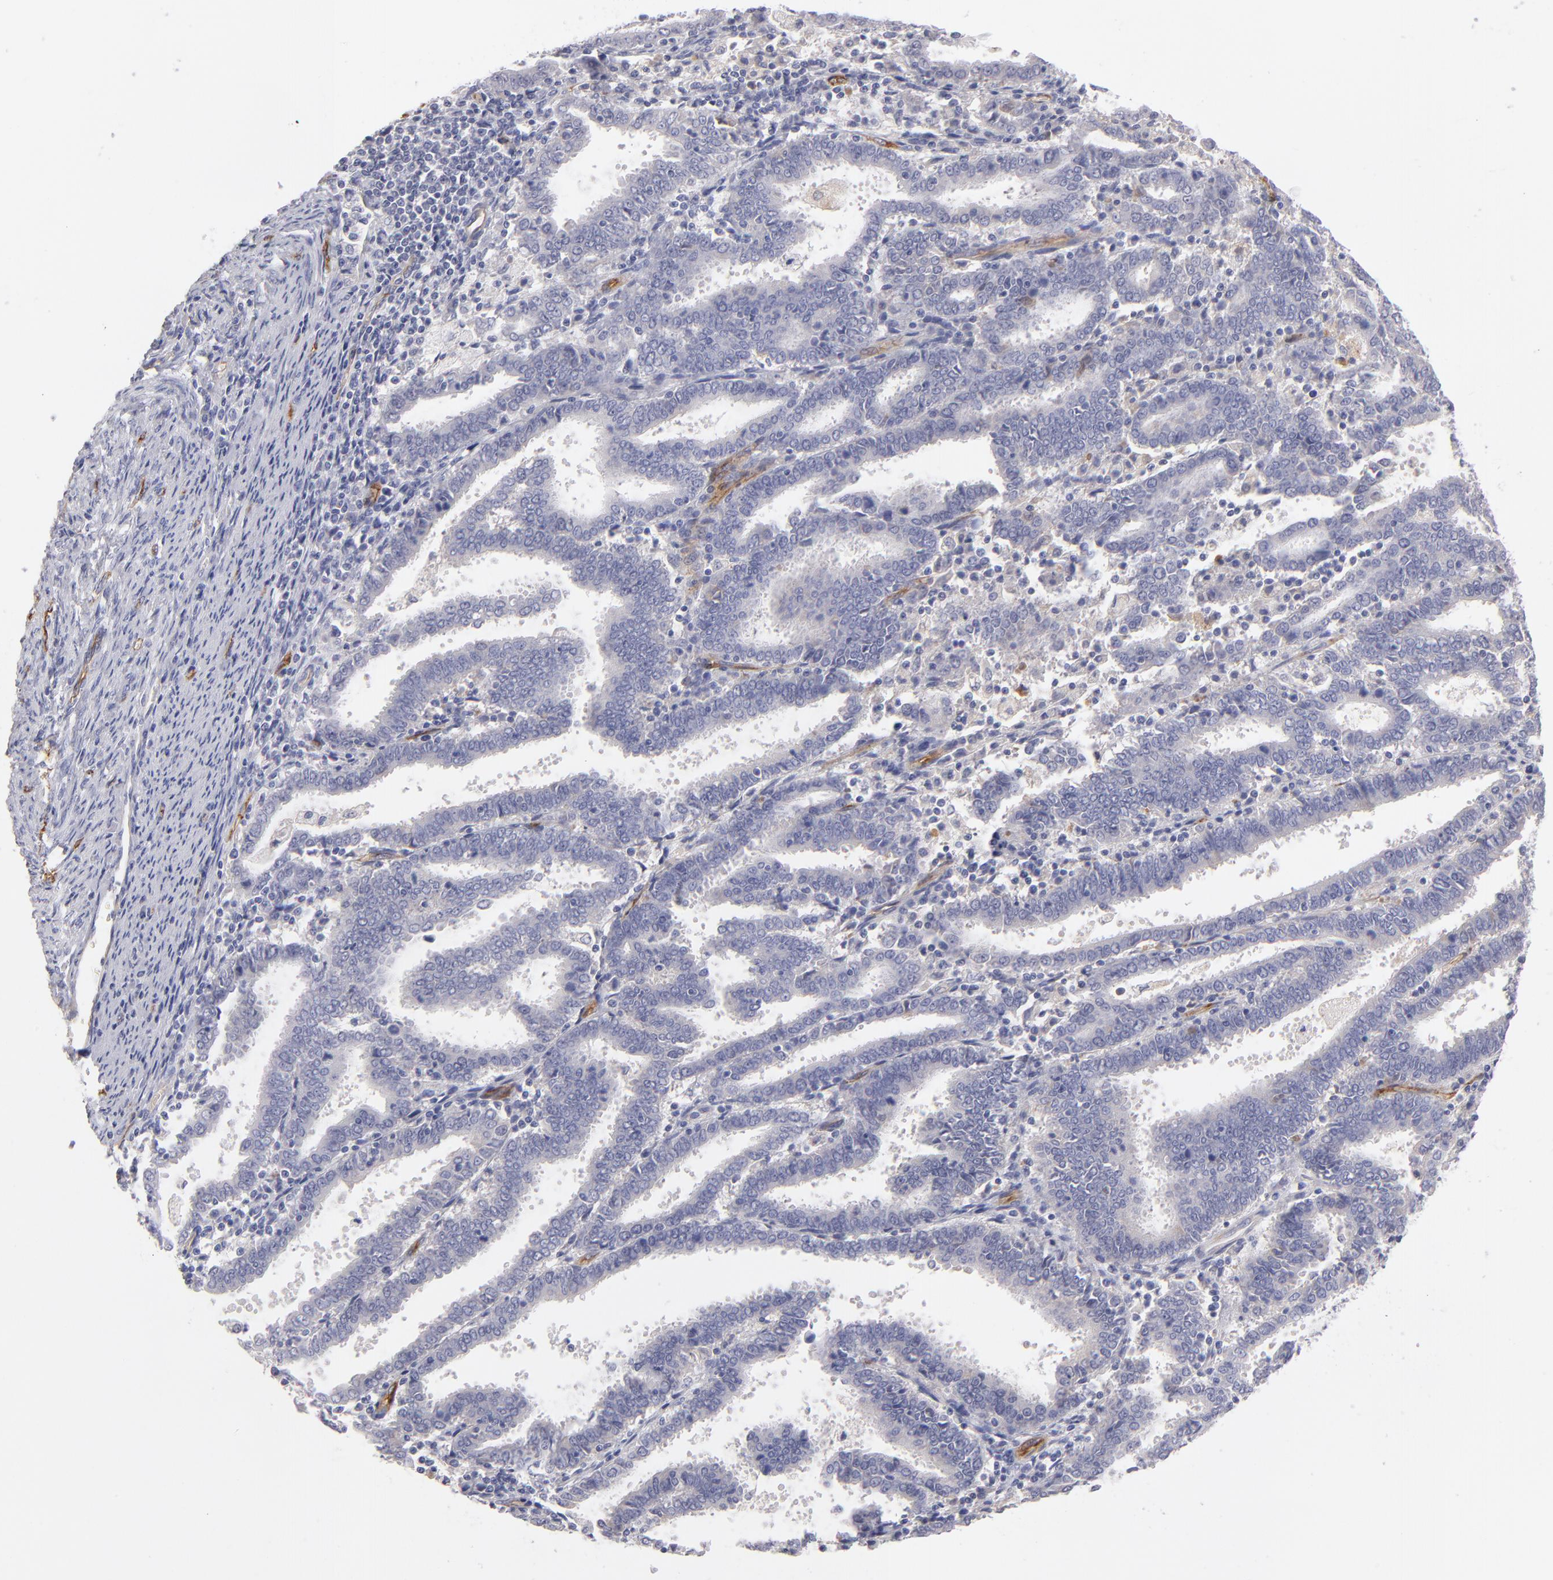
{"staining": {"intensity": "negative", "quantity": "none", "location": "none"}, "tissue": "endometrial cancer", "cell_type": "Tumor cells", "image_type": "cancer", "snomed": [{"axis": "morphology", "description": "Adenocarcinoma, NOS"}, {"axis": "topography", "description": "Uterus"}], "caption": "Immunohistochemistry (IHC) photomicrograph of neoplastic tissue: endometrial cancer (adenocarcinoma) stained with DAB (3,3'-diaminobenzidine) reveals no significant protein positivity in tumor cells. (DAB immunohistochemistry, high magnification).", "gene": "PLVAP", "patient": {"sex": "female", "age": 83}}